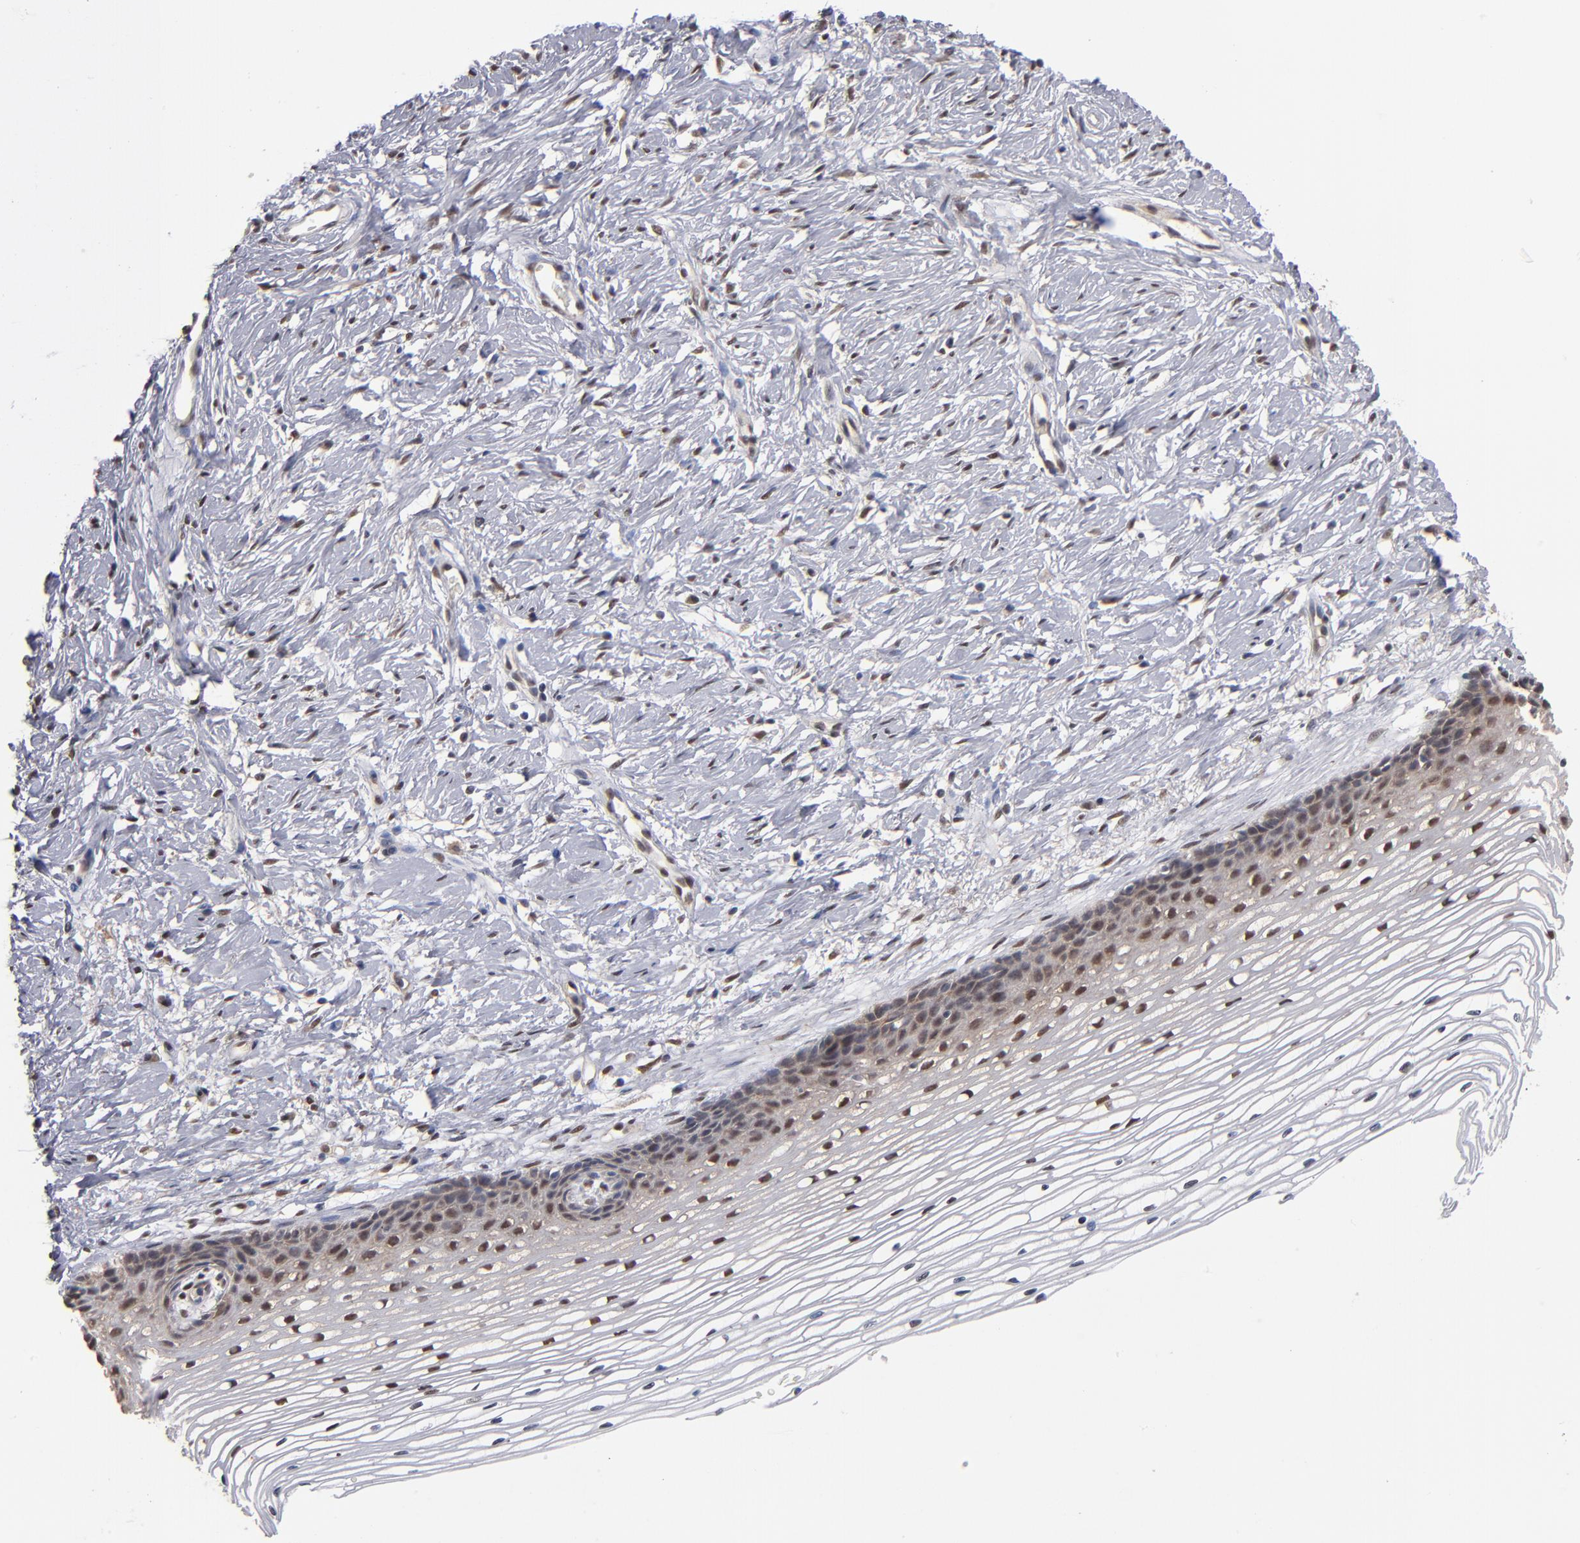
{"staining": {"intensity": "moderate", "quantity": ">75%", "location": "nuclear"}, "tissue": "cervix", "cell_type": "Glandular cells", "image_type": "normal", "snomed": [{"axis": "morphology", "description": "Normal tissue, NOS"}, {"axis": "topography", "description": "Cervix"}], "caption": "Unremarkable cervix shows moderate nuclear positivity in about >75% of glandular cells.", "gene": "HUWE1", "patient": {"sex": "female", "age": 77}}